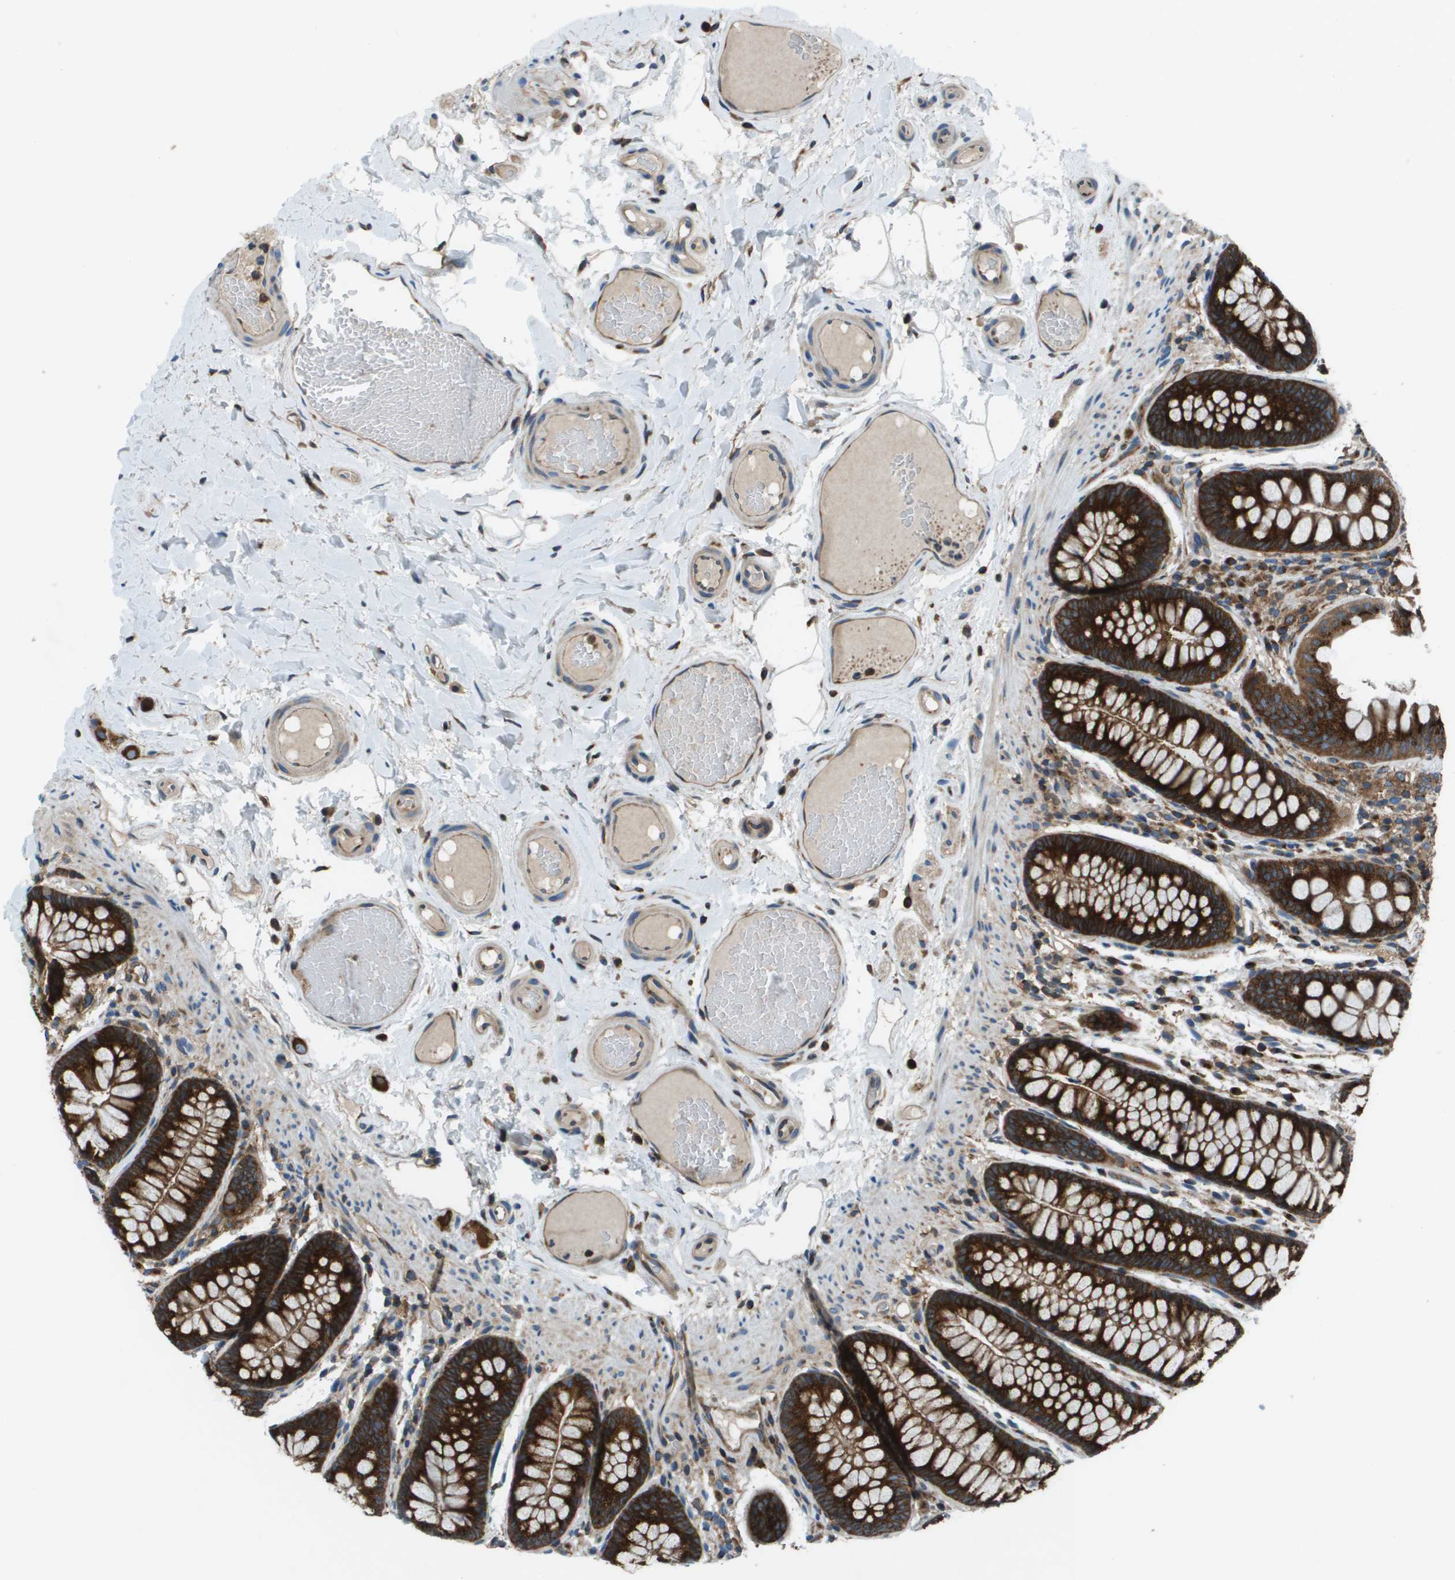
{"staining": {"intensity": "moderate", "quantity": ">75%", "location": "cytoplasmic/membranous"}, "tissue": "colon", "cell_type": "Endothelial cells", "image_type": "normal", "snomed": [{"axis": "morphology", "description": "Normal tissue, NOS"}, {"axis": "topography", "description": "Colon"}], "caption": "Immunohistochemical staining of unremarkable human colon exhibits medium levels of moderate cytoplasmic/membranous expression in about >75% of endothelial cells.", "gene": "ARFGAP2", "patient": {"sex": "female", "age": 56}}